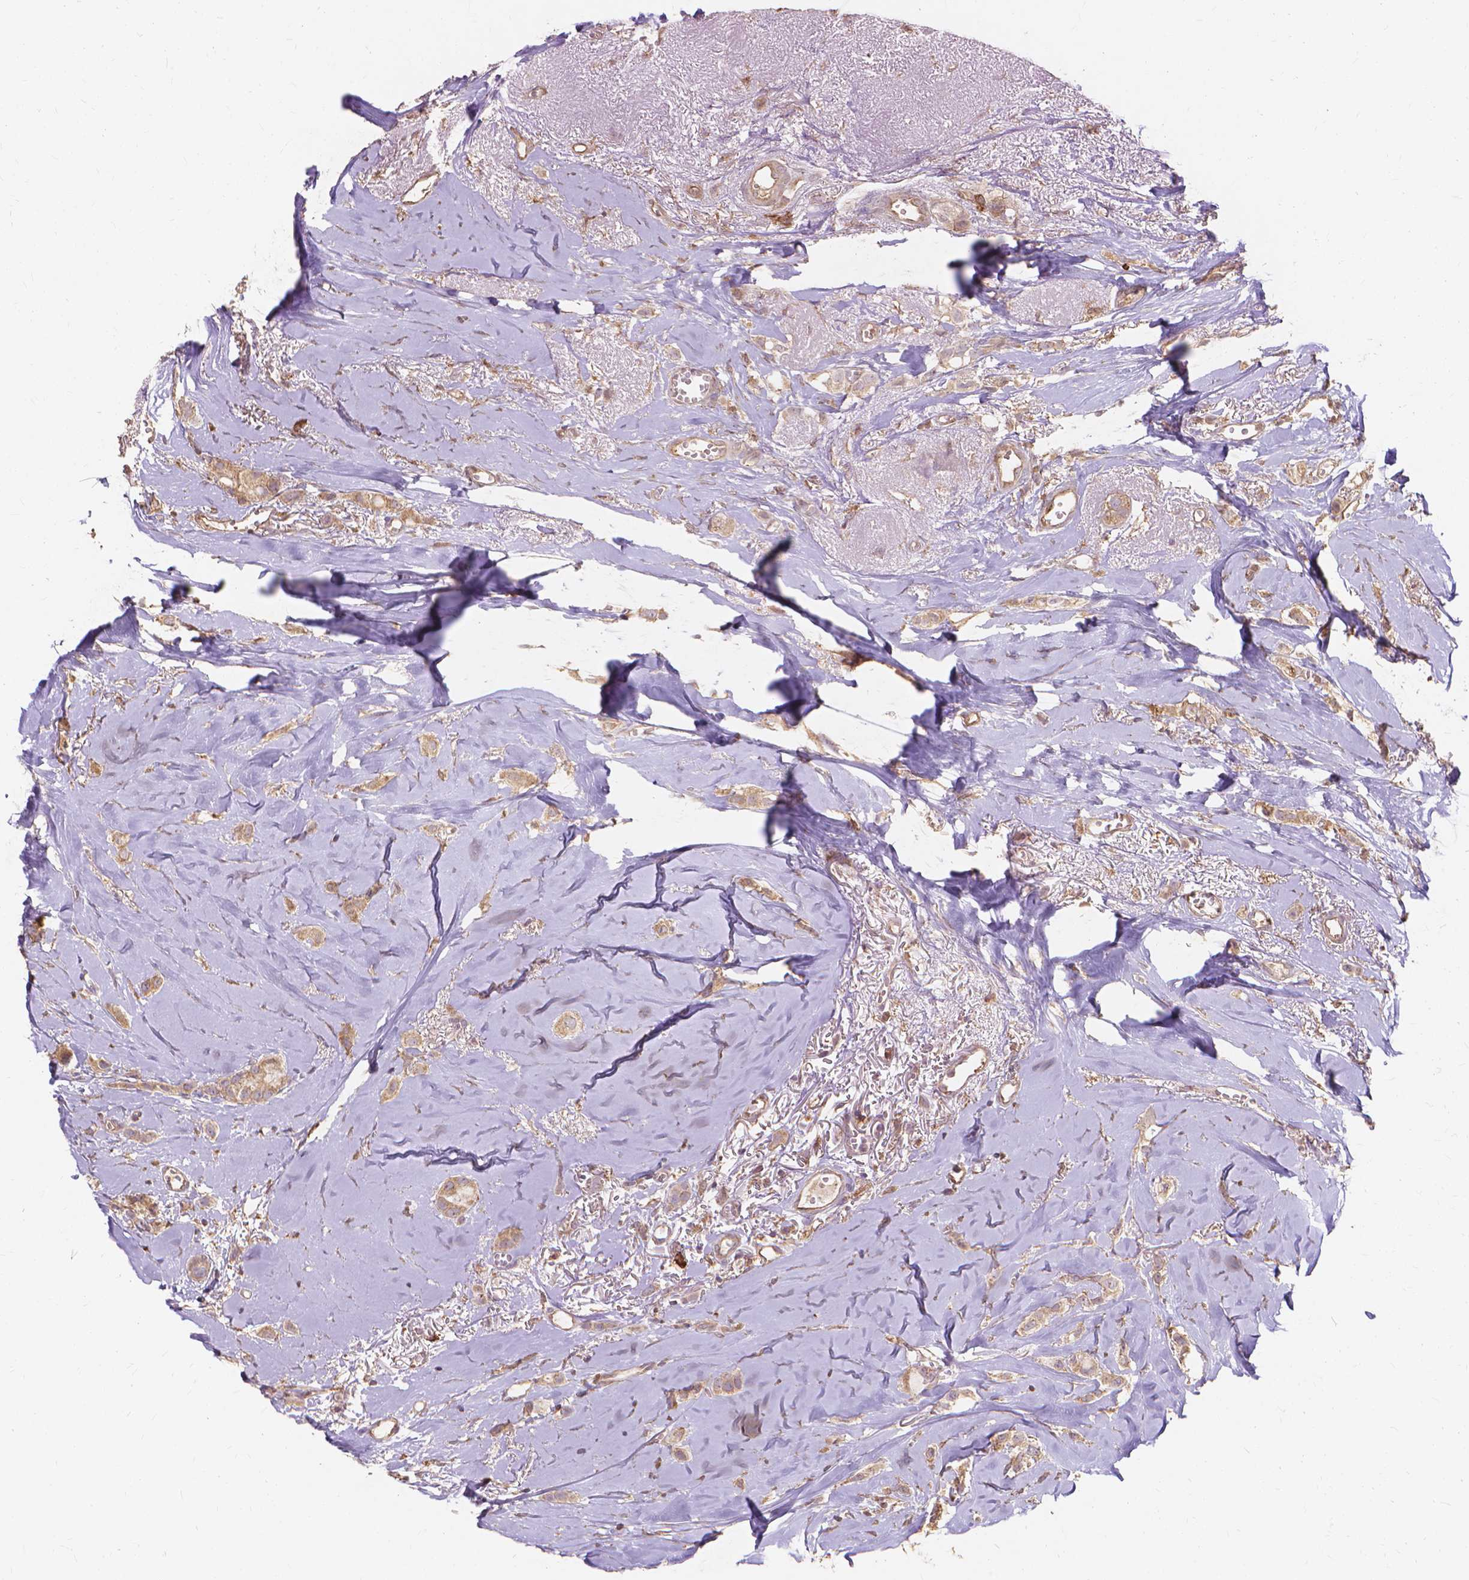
{"staining": {"intensity": "weak", "quantity": ">75%", "location": "cytoplasmic/membranous"}, "tissue": "breast cancer", "cell_type": "Tumor cells", "image_type": "cancer", "snomed": [{"axis": "morphology", "description": "Duct carcinoma"}, {"axis": "topography", "description": "Breast"}], "caption": "Immunohistochemical staining of breast cancer reveals low levels of weak cytoplasmic/membranous staining in approximately >75% of tumor cells. (IHC, brightfield microscopy, high magnification).", "gene": "TAB2", "patient": {"sex": "female", "age": 85}}